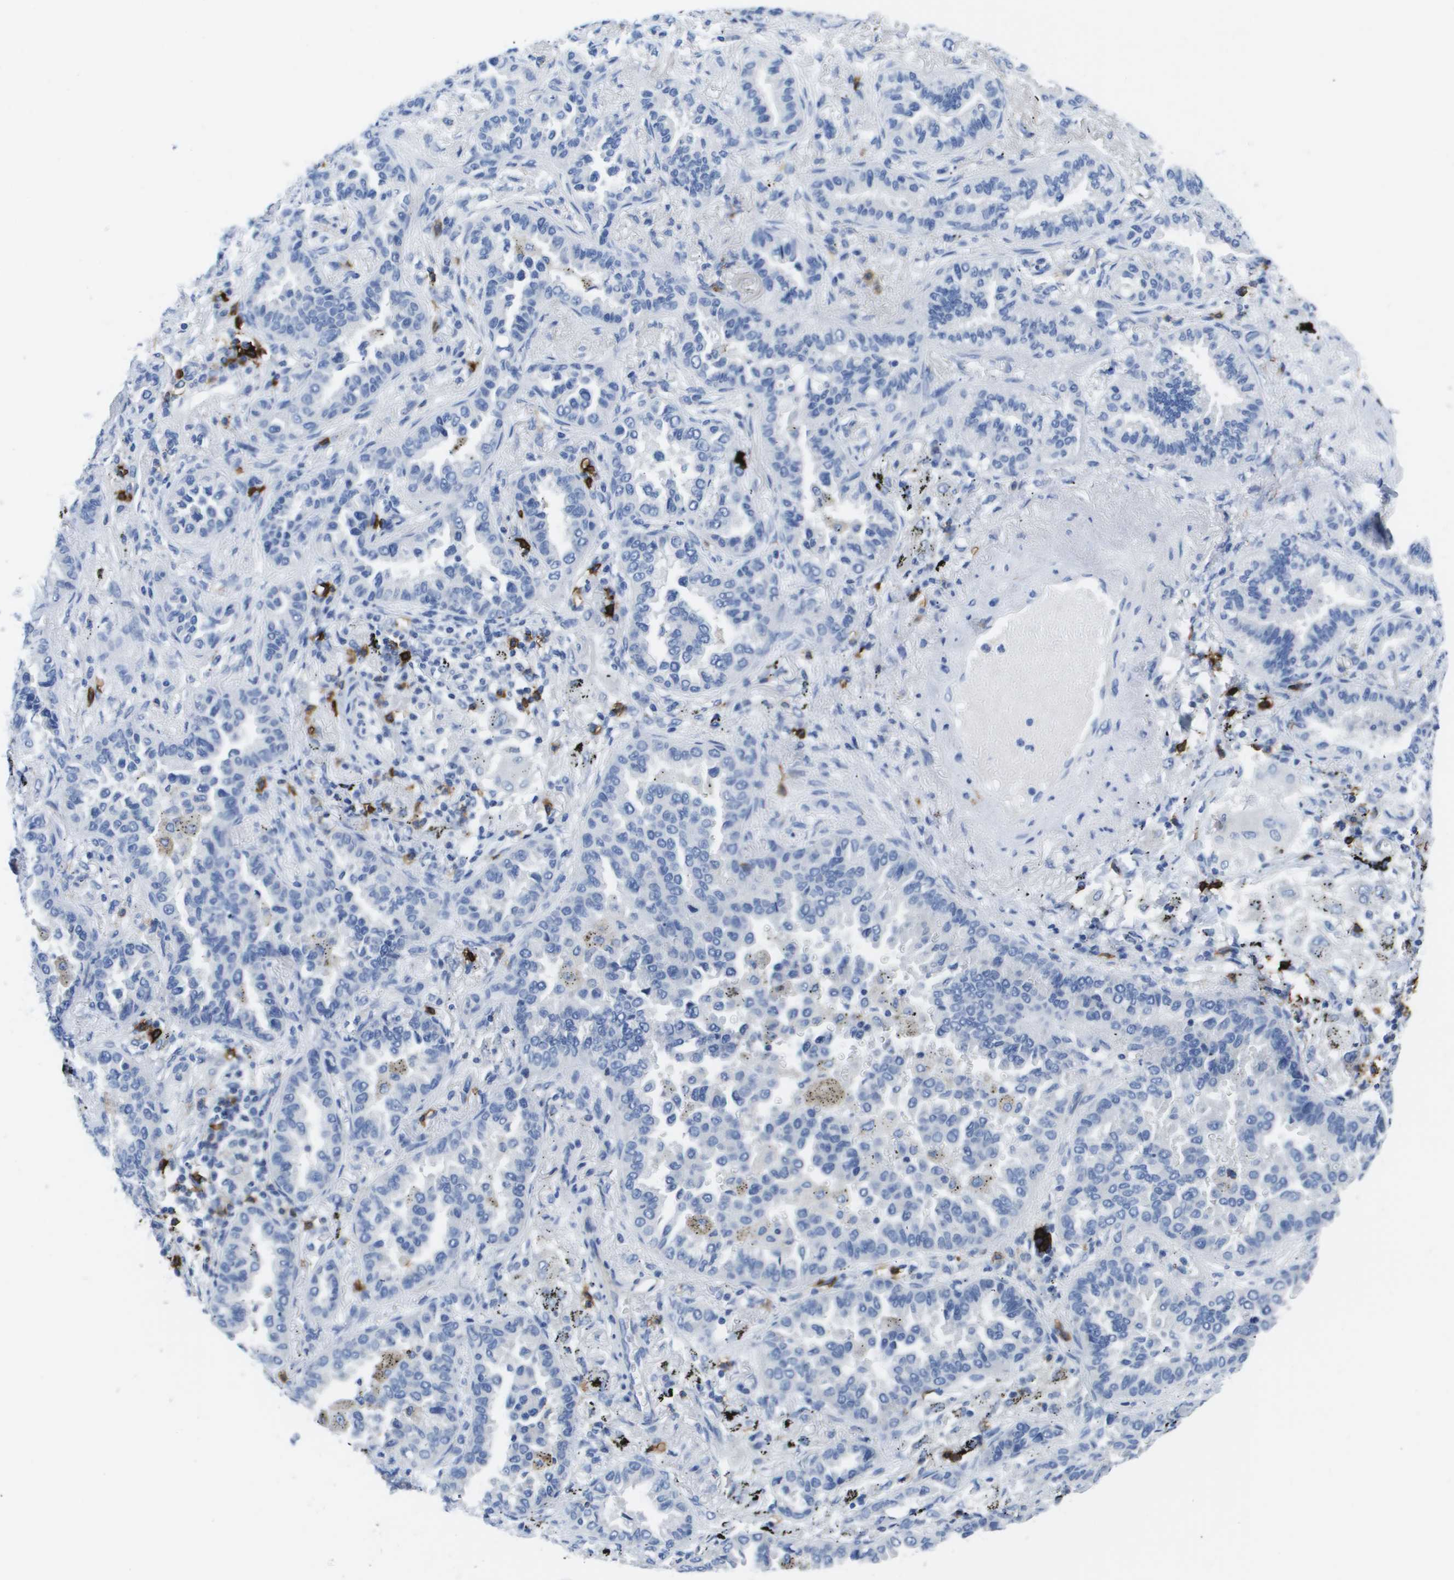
{"staining": {"intensity": "negative", "quantity": "none", "location": "none"}, "tissue": "lung cancer", "cell_type": "Tumor cells", "image_type": "cancer", "snomed": [{"axis": "morphology", "description": "Normal tissue, NOS"}, {"axis": "morphology", "description": "Adenocarcinoma, NOS"}, {"axis": "topography", "description": "Lung"}], "caption": "DAB immunohistochemical staining of adenocarcinoma (lung) demonstrates no significant staining in tumor cells. (Stains: DAB (3,3'-diaminobenzidine) immunohistochemistry with hematoxylin counter stain, Microscopy: brightfield microscopy at high magnification).", "gene": "MS4A1", "patient": {"sex": "male", "age": 59}}